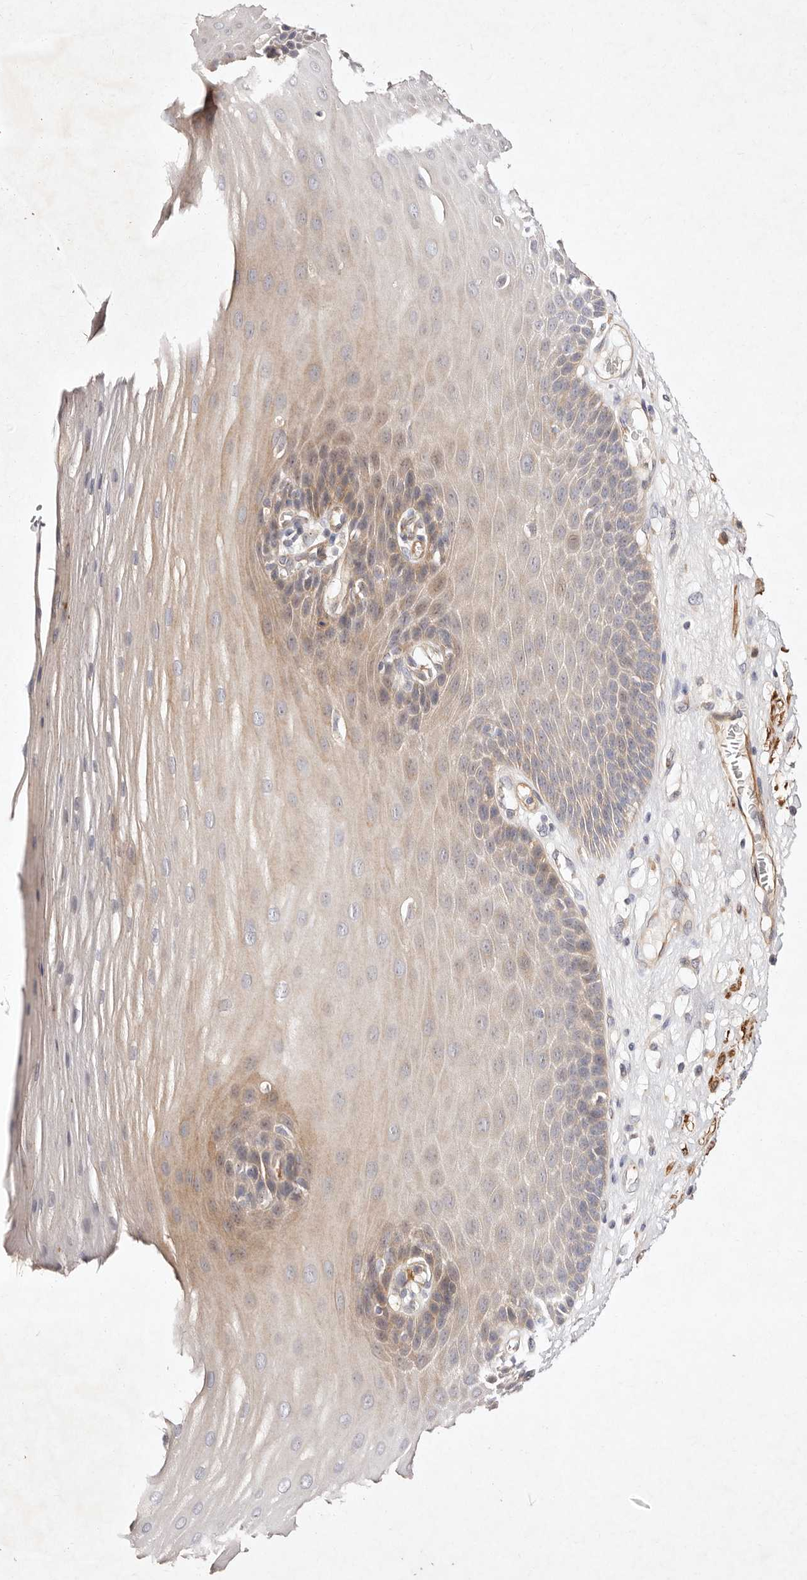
{"staining": {"intensity": "weak", "quantity": "25%-75%", "location": "cytoplasmic/membranous"}, "tissue": "esophagus", "cell_type": "Squamous epithelial cells", "image_type": "normal", "snomed": [{"axis": "morphology", "description": "Normal tissue, NOS"}, {"axis": "topography", "description": "Esophagus"}], "caption": "Protein analysis of benign esophagus demonstrates weak cytoplasmic/membranous expression in about 25%-75% of squamous epithelial cells. (DAB (3,3'-diaminobenzidine) IHC with brightfield microscopy, high magnification).", "gene": "MTMR11", "patient": {"sex": "male", "age": 62}}